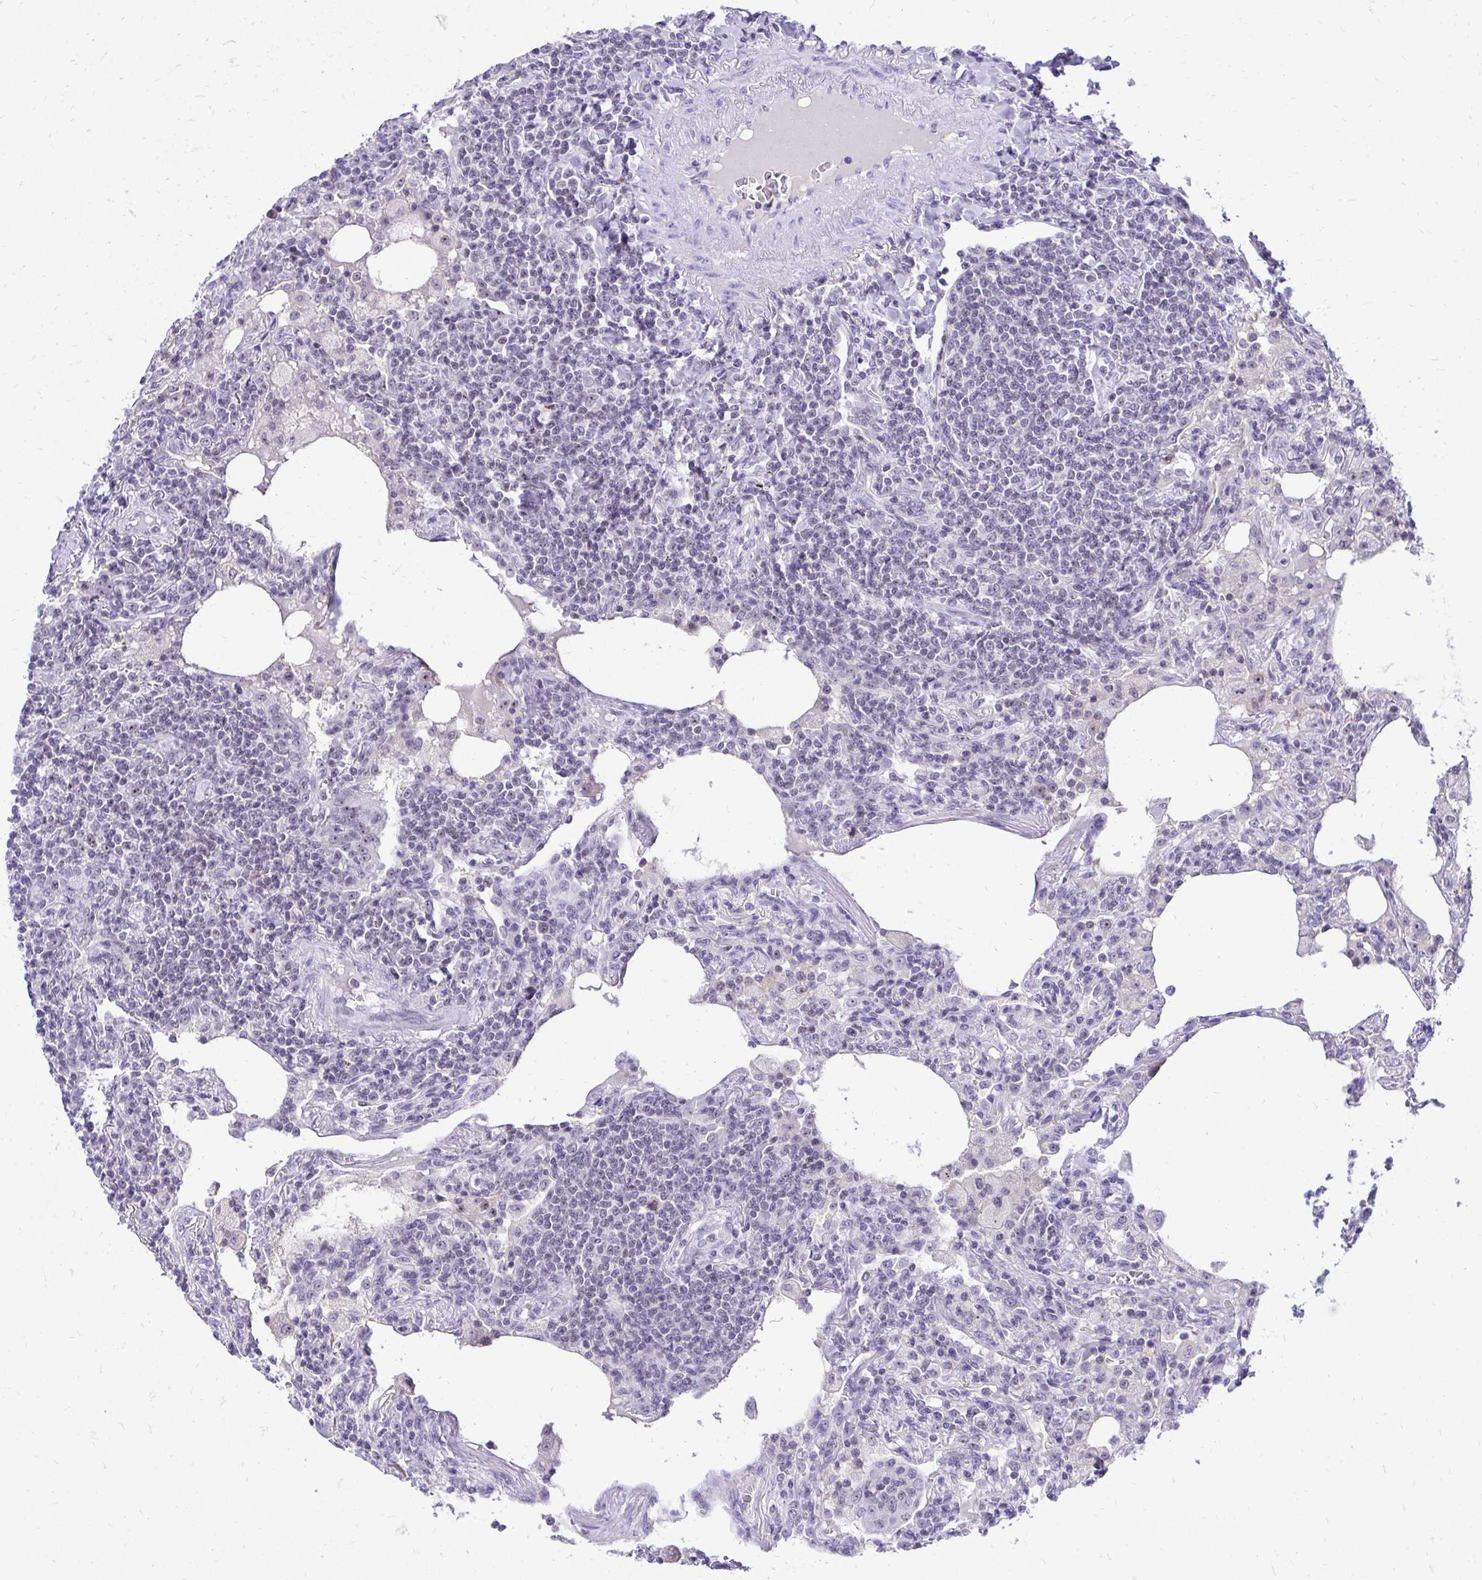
{"staining": {"intensity": "negative", "quantity": "none", "location": "none"}, "tissue": "lymphoma", "cell_type": "Tumor cells", "image_type": "cancer", "snomed": [{"axis": "morphology", "description": "Malignant lymphoma, non-Hodgkin's type, Low grade"}, {"axis": "topography", "description": "Lung"}], "caption": "The micrograph demonstrates no significant positivity in tumor cells of lymphoma. Nuclei are stained in blue.", "gene": "NIFK", "patient": {"sex": "female", "age": 71}}